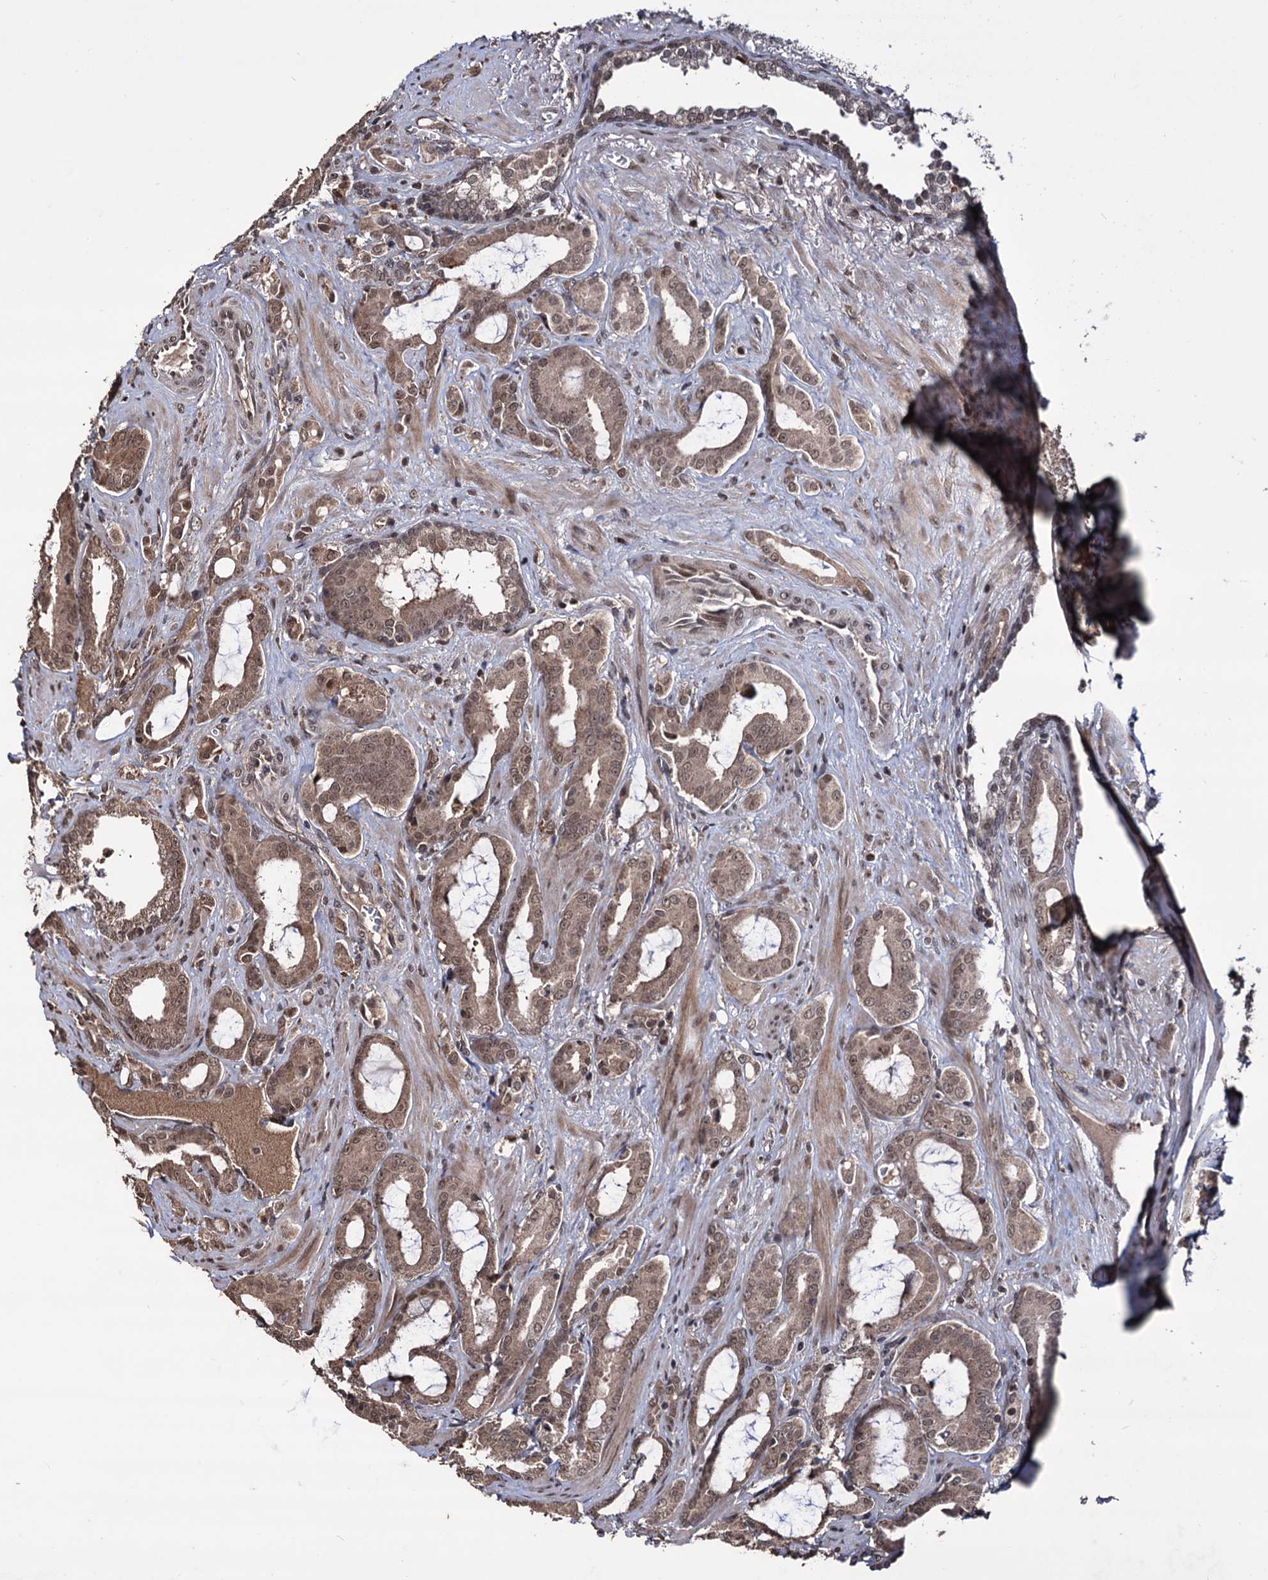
{"staining": {"intensity": "moderate", "quantity": ">75%", "location": "cytoplasmic/membranous,nuclear"}, "tissue": "prostate cancer", "cell_type": "Tumor cells", "image_type": "cancer", "snomed": [{"axis": "morphology", "description": "Adenocarcinoma, High grade"}, {"axis": "topography", "description": "Prostate"}], "caption": "Protein staining of high-grade adenocarcinoma (prostate) tissue displays moderate cytoplasmic/membranous and nuclear positivity in about >75% of tumor cells.", "gene": "KLF5", "patient": {"sex": "male", "age": 72}}